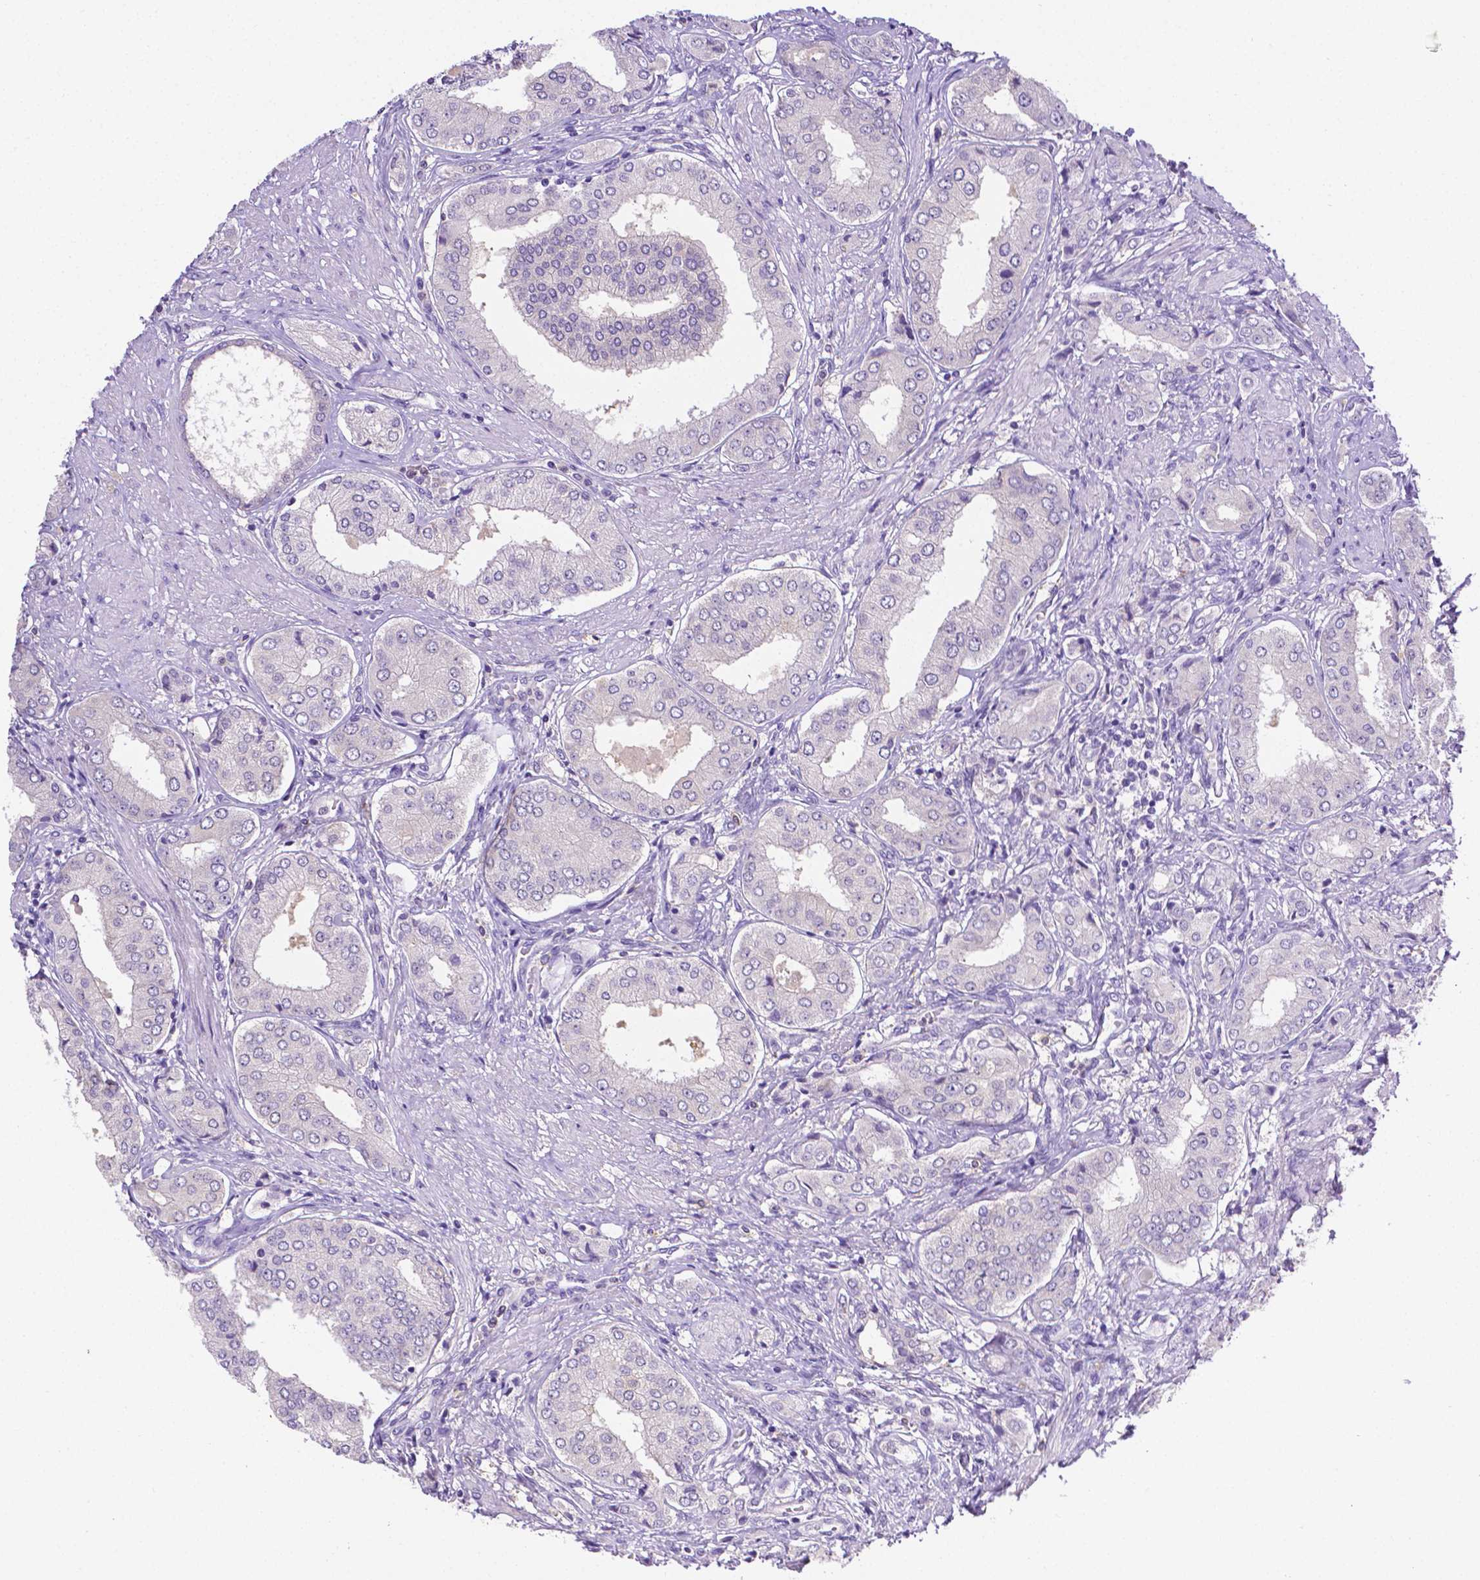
{"staining": {"intensity": "negative", "quantity": "none", "location": "none"}, "tissue": "prostate cancer", "cell_type": "Tumor cells", "image_type": "cancer", "snomed": [{"axis": "morphology", "description": "Adenocarcinoma, NOS"}, {"axis": "topography", "description": "Prostate"}], "caption": "IHC image of neoplastic tissue: human adenocarcinoma (prostate) stained with DAB (3,3'-diaminobenzidine) shows no significant protein staining in tumor cells.", "gene": "NXPH2", "patient": {"sex": "male", "age": 63}}